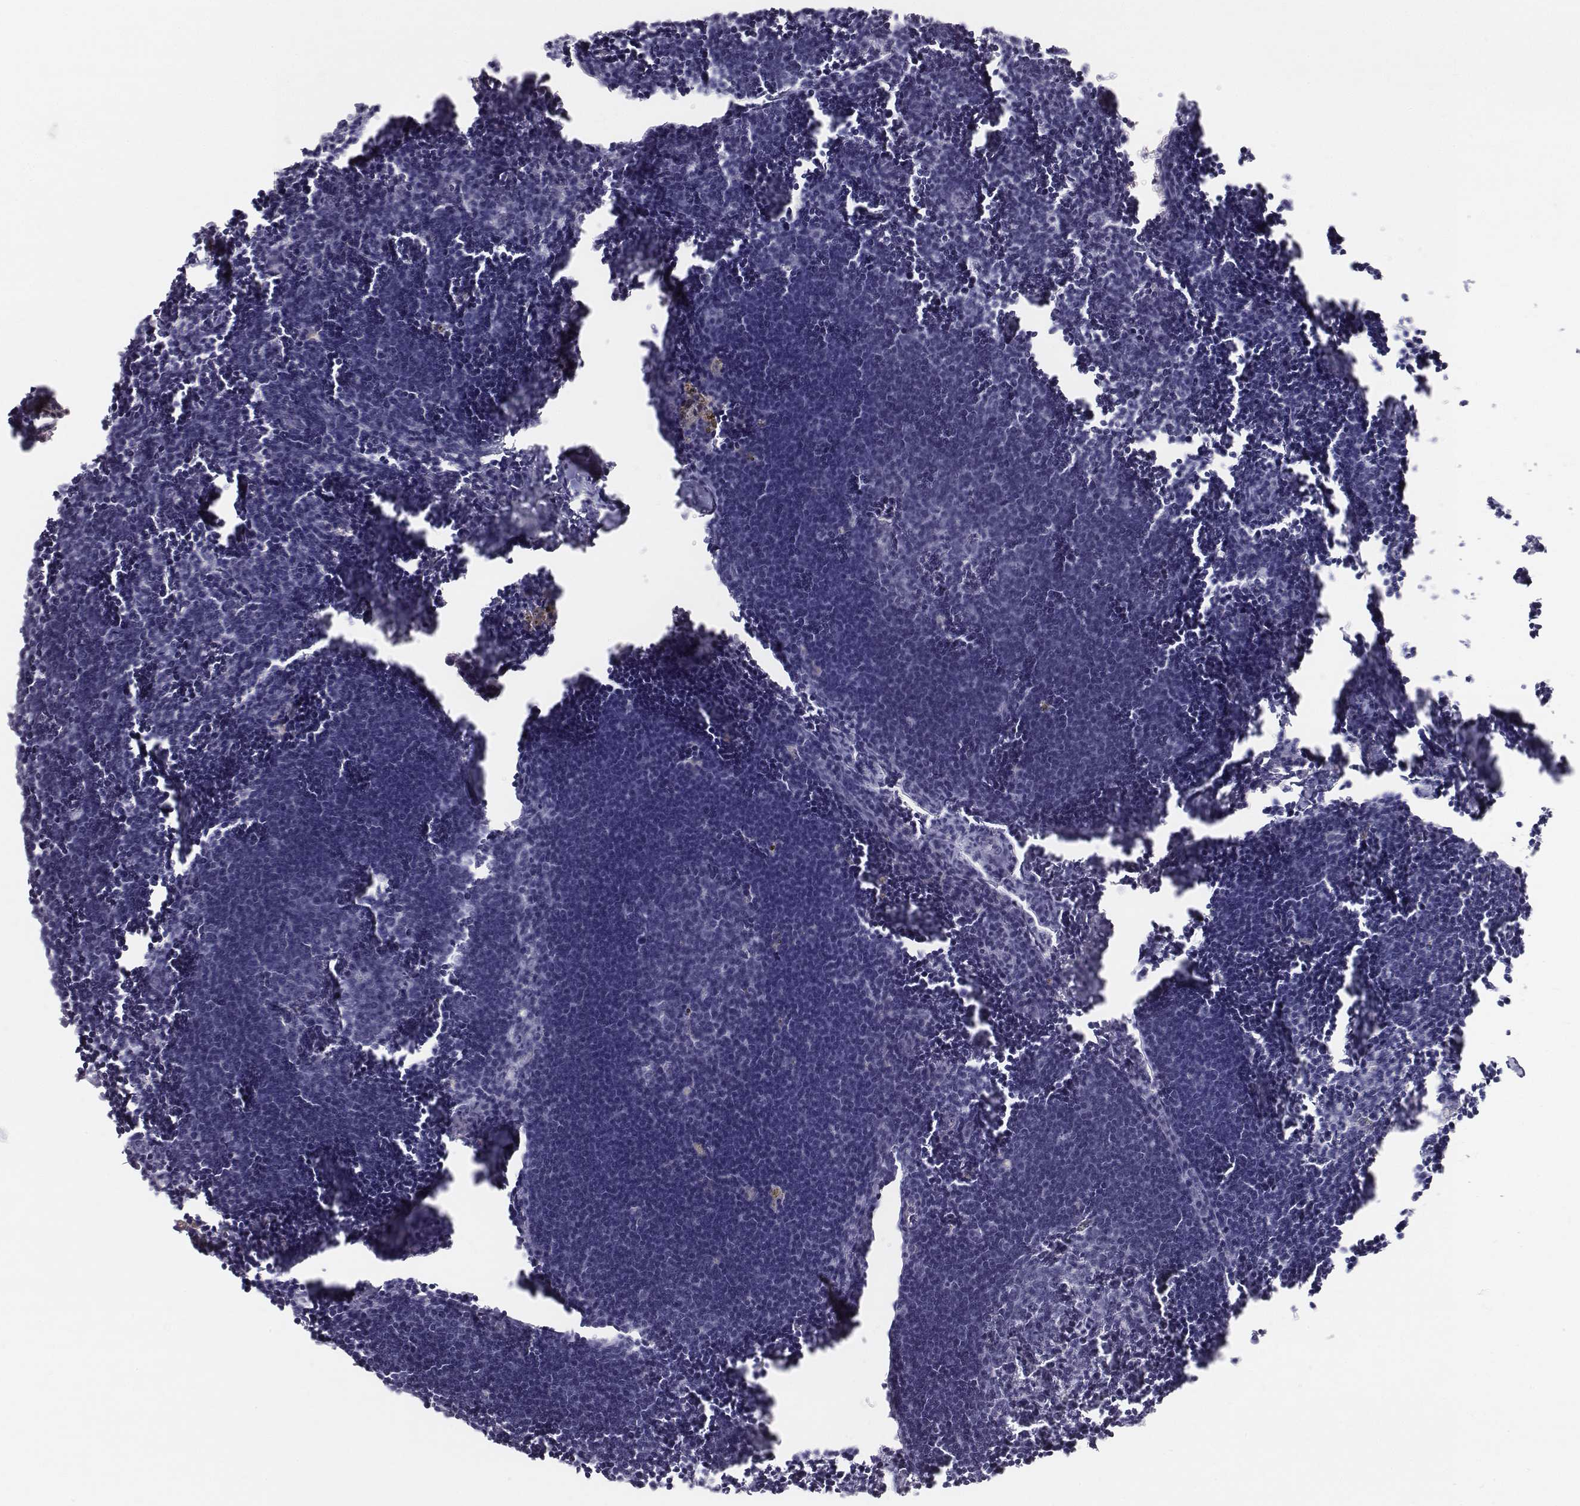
{"staining": {"intensity": "negative", "quantity": "none", "location": "none"}, "tissue": "lymph node", "cell_type": "Germinal center cells", "image_type": "normal", "snomed": [{"axis": "morphology", "description": "Normal tissue, NOS"}, {"axis": "topography", "description": "Lymph node"}], "caption": "This image is of unremarkable lymph node stained with IHC to label a protein in brown with the nuclei are counter-stained blue. There is no expression in germinal center cells.", "gene": "C6orf58", "patient": {"sex": "male", "age": 55}}